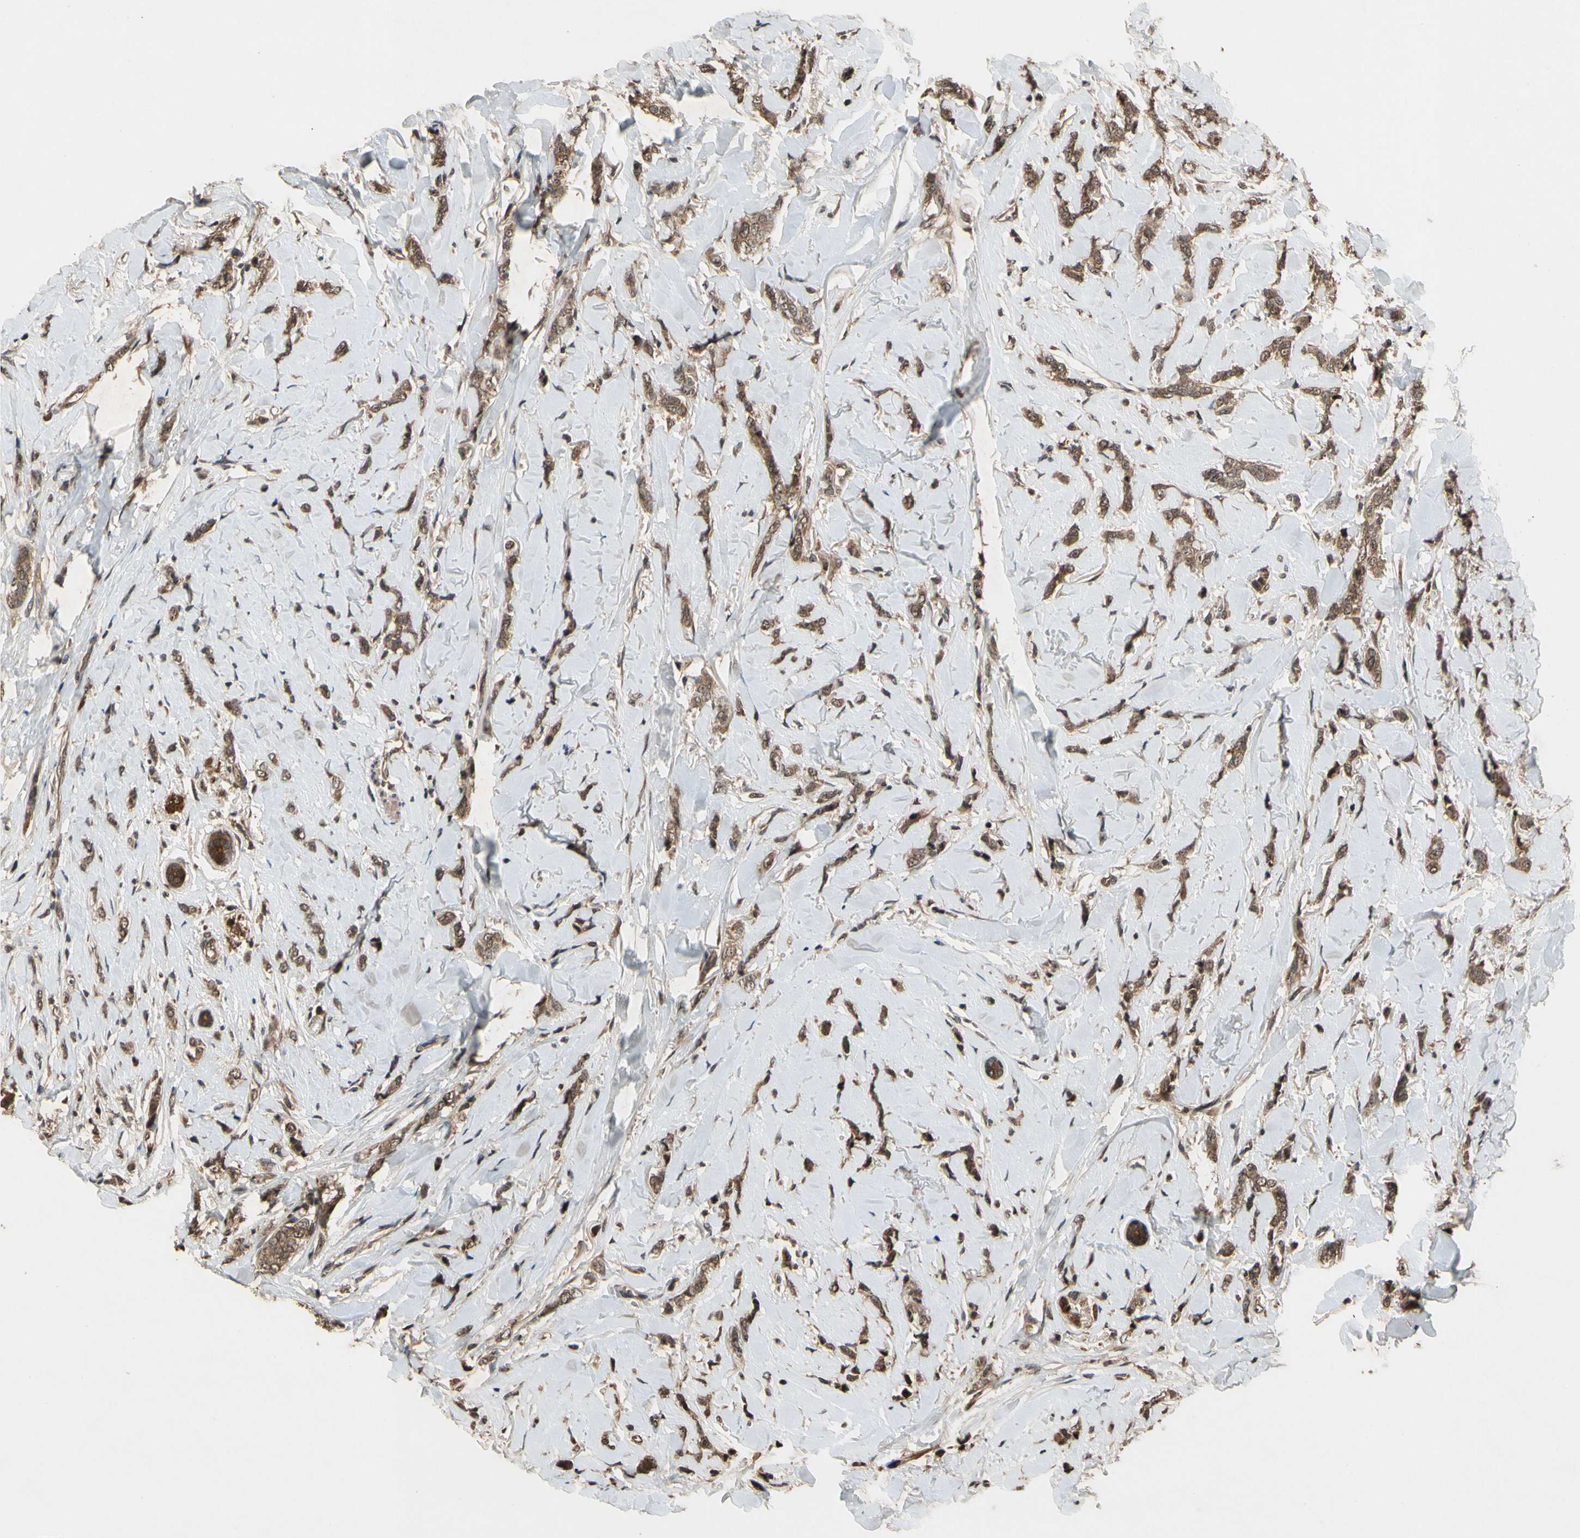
{"staining": {"intensity": "strong", "quantity": ">75%", "location": "cytoplasmic/membranous"}, "tissue": "breast cancer", "cell_type": "Tumor cells", "image_type": "cancer", "snomed": [{"axis": "morphology", "description": "Lobular carcinoma"}, {"axis": "topography", "description": "Skin"}, {"axis": "topography", "description": "Breast"}], "caption": "Lobular carcinoma (breast) stained for a protein (brown) shows strong cytoplasmic/membranous positive positivity in about >75% of tumor cells.", "gene": "TMEM230", "patient": {"sex": "female", "age": 46}}